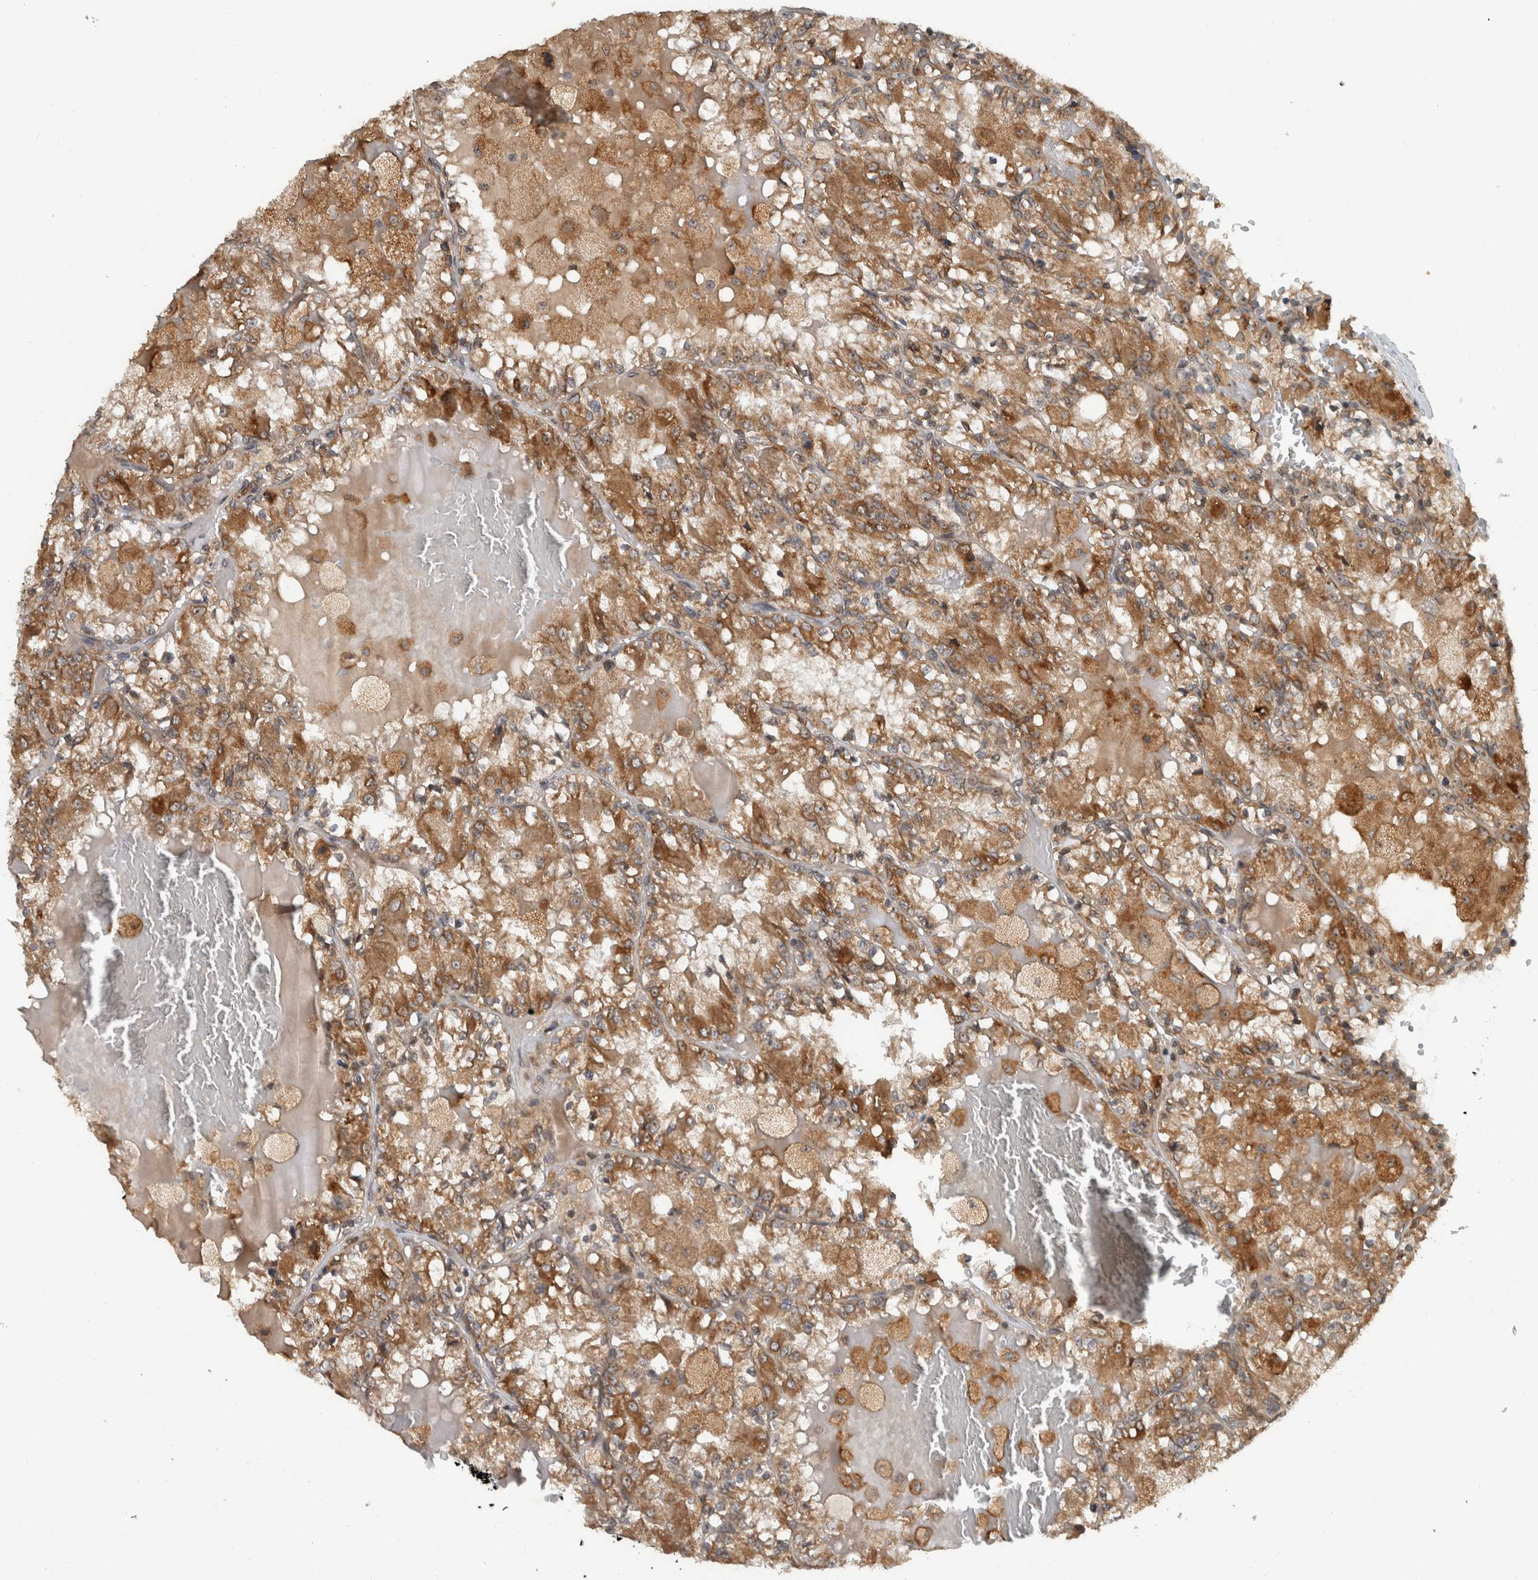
{"staining": {"intensity": "moderate", "quantity": ">75%", "location": "cytoplasmic/membranous"}, "tissue": "renal cancer", "cell_type": "Tumor cells", "image_type": "cancer", "snomed": [{"axis": "morphology", "description": "Adenocarcinoma, NOS"}, {"axis": "topography", "description": "Kidney"}], "caption": "The image reveals staining of renal adenocarcinoma, revealing moderate cytoplasmic/membranous protein positivity (brown color) within tumor cells. The protein is shown in brown color, while the nuclei are stained blue.", "gene": "GPR137B", "patient": {"sex": "female", "age": 56}}